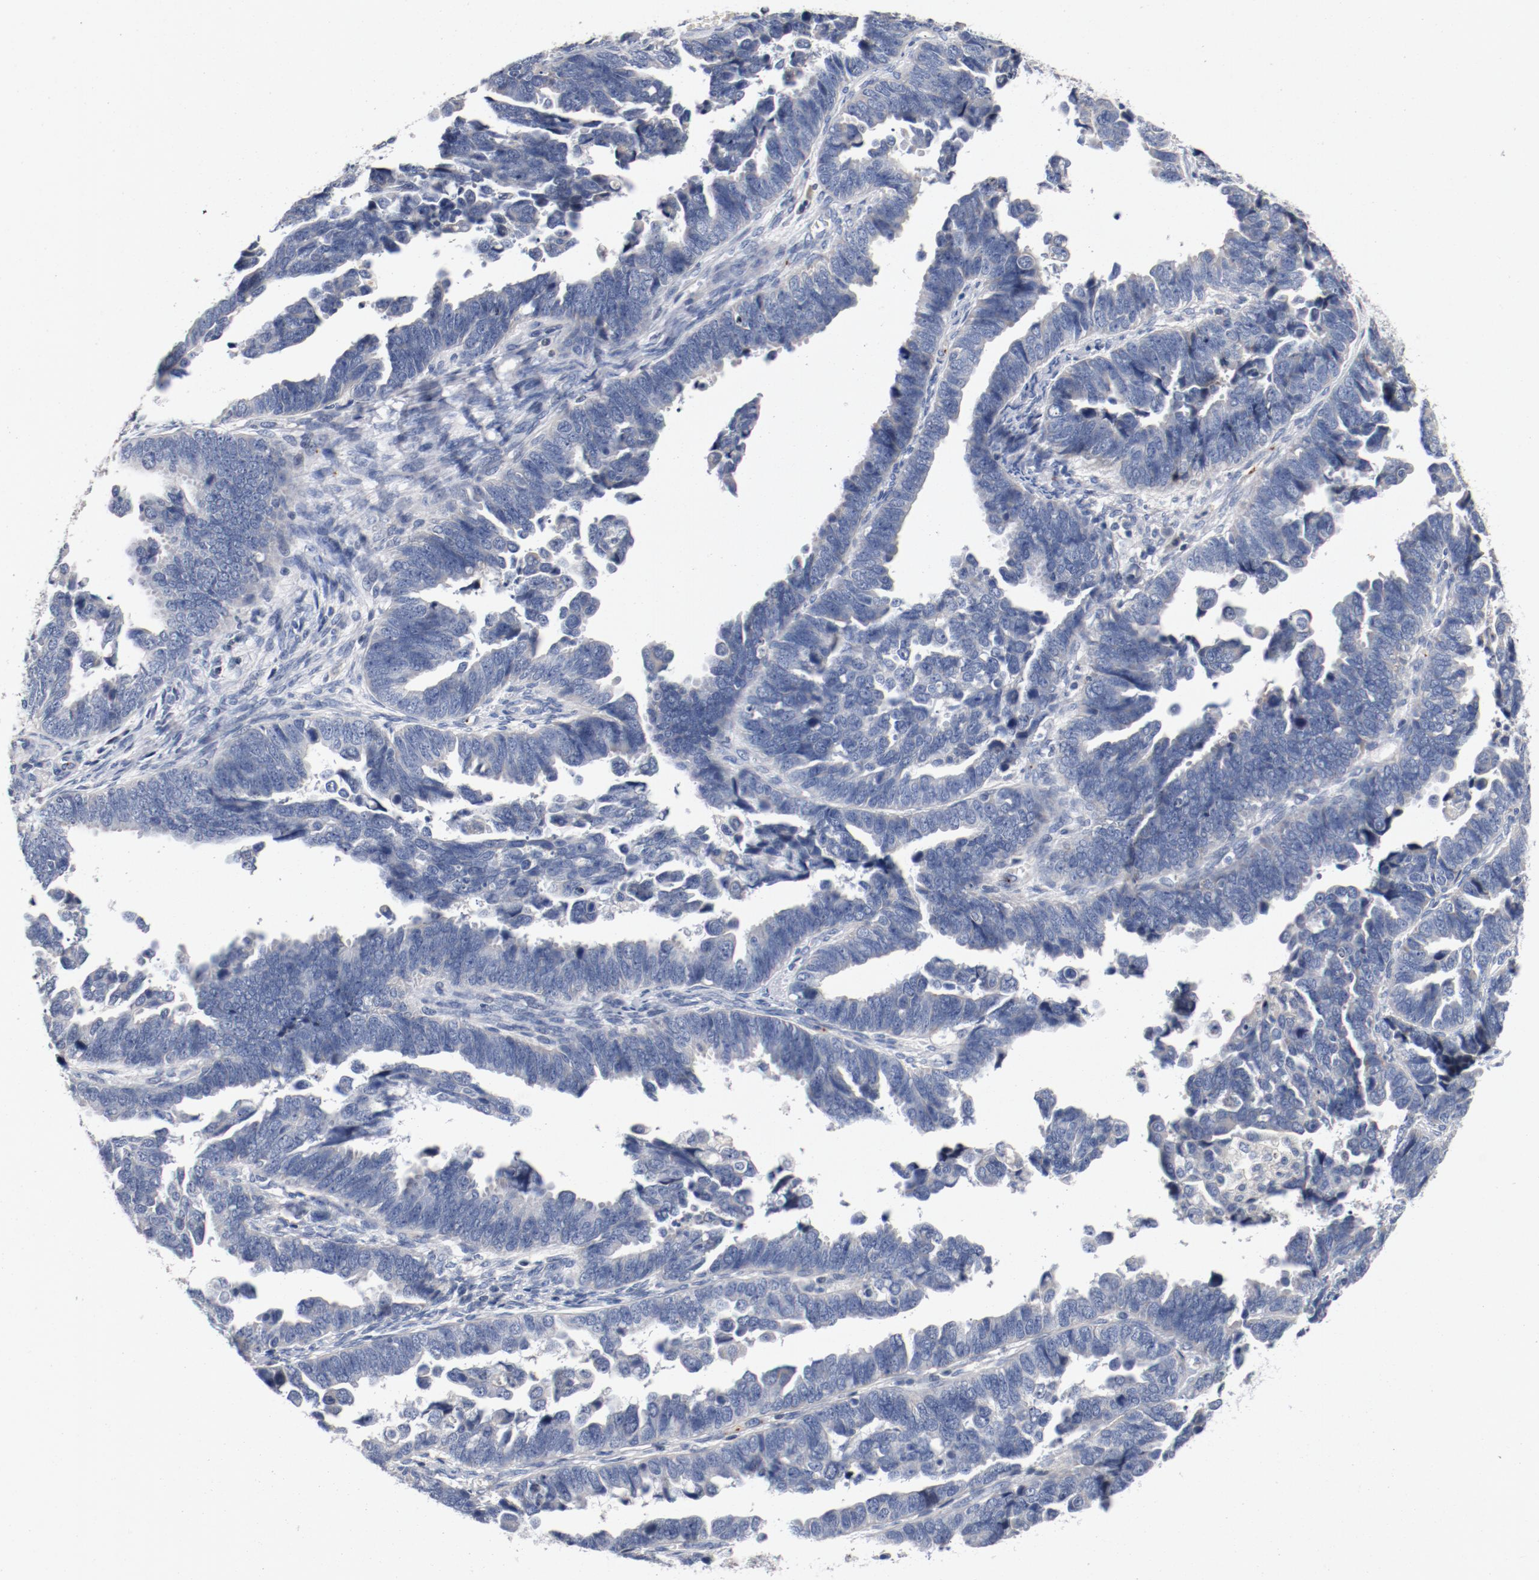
{"staining": {"intensity": "weak", "quantity": "<25%", "location": "cytoplasmic/membranous"}, "tissue": "endometrial cancer", "cell_type": "Tumor cells", "image_type": "cancer", "snomed": [{"axis": "morphology", "description": "Adenocarcinoma, NOS"}, {"axis": "topography", "description": "Endometrium"}], "caption": "The micrograph exhibits no significant positivity in tumor cells of endometrial adenocarcinoma.", "gene": "PIM1", "patient": {"sex": "female", "age": 75}}